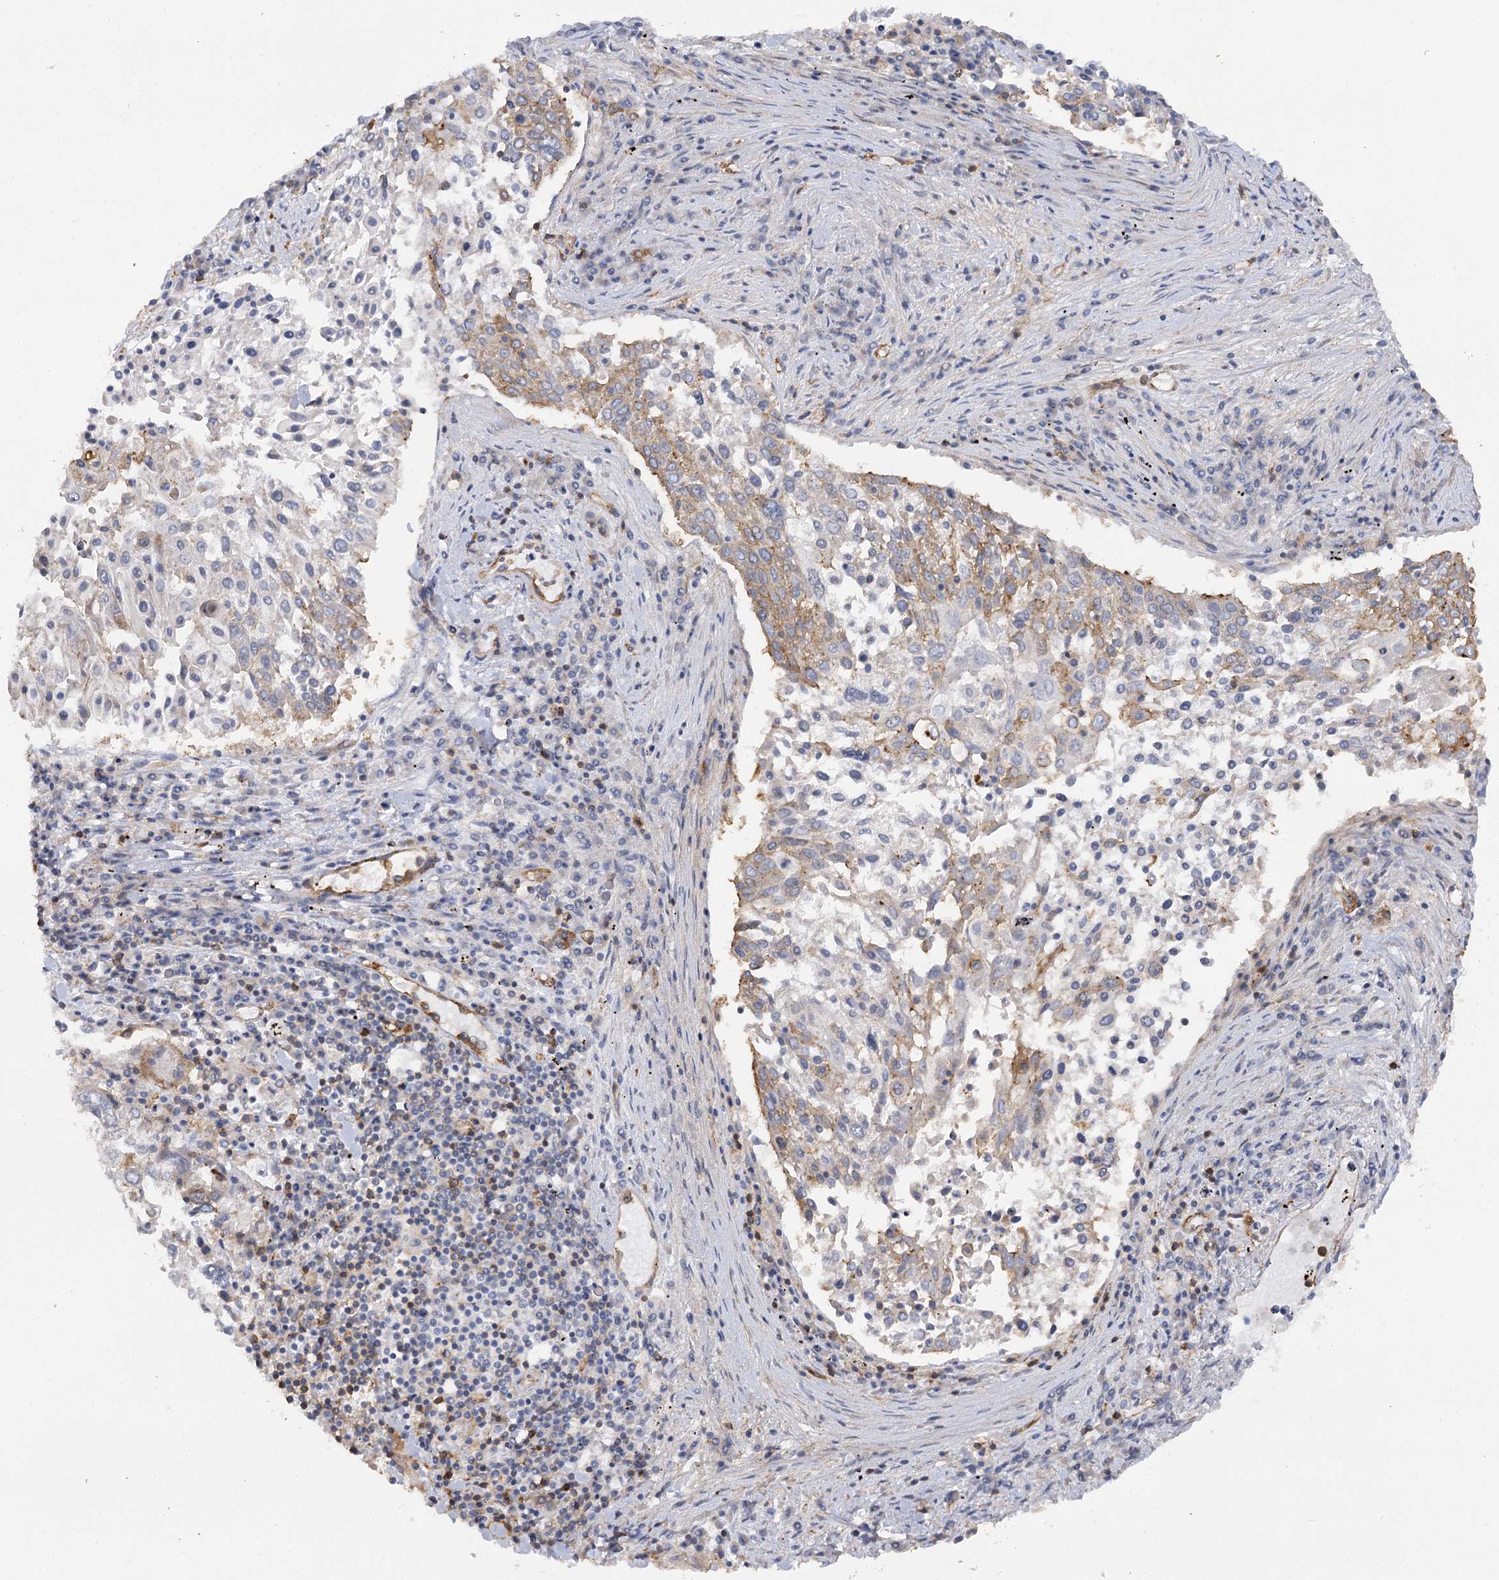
{"staining": {"intensity": "moderate", "quantity": "<25%", "location": "cytoplasmic/membranous"}, "tissue": "lung cancer", "cell_type": "Tumor cells", "image_type": "cancer", "snomed": [{"axis": "morphology", "description": "Squamous cell carcinoma, NOS"}, {"axis": "topography", "description": "Lung"}], "caption": "Tumor cells demonstrate moderate cytoplasmic/membranous positivity in about <25% of cells in lung cancer (squamous cell carcinoma).", "gene": "SYNPO2", "patient": {"sex": "male", "age": 65}}